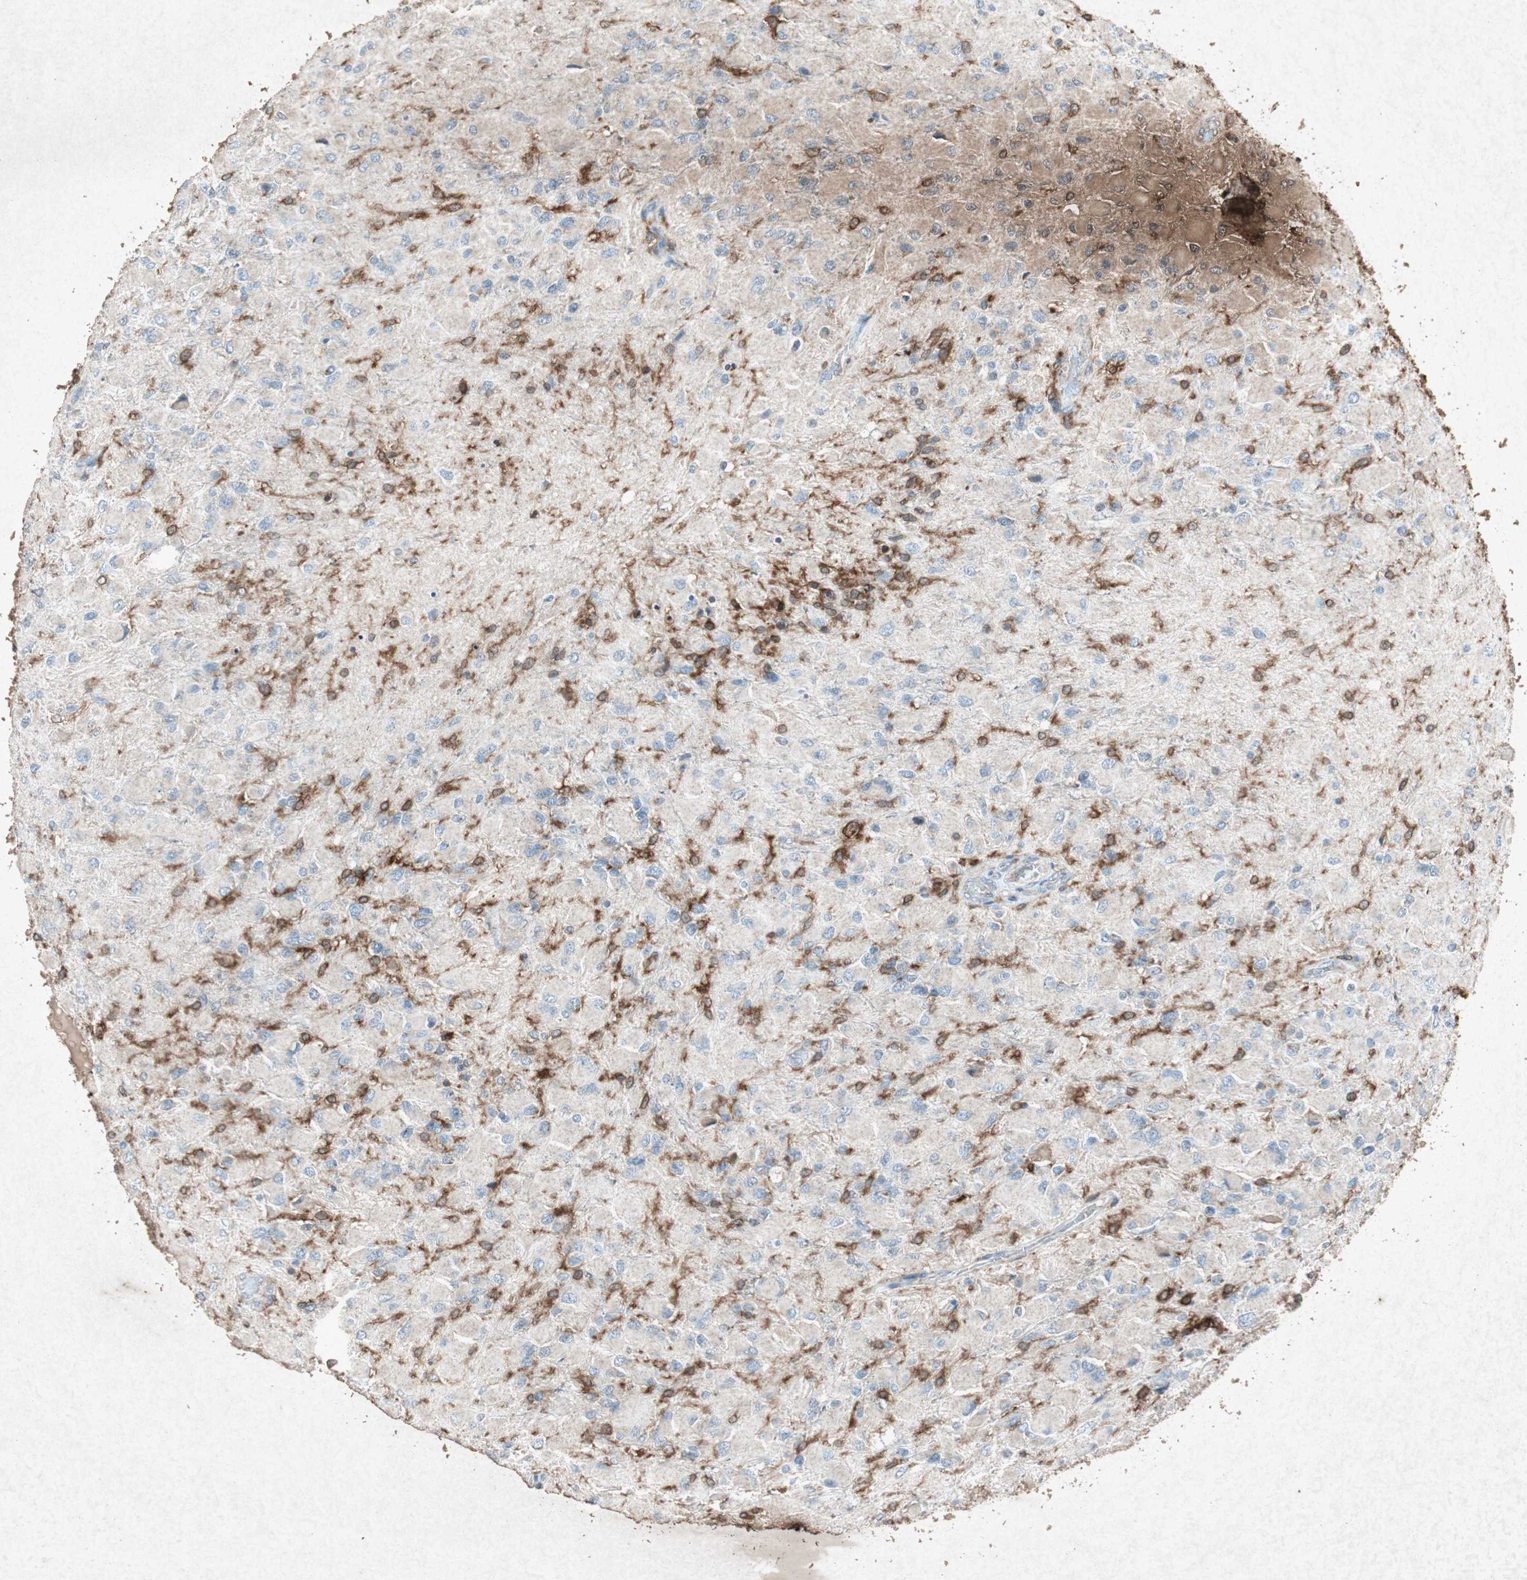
{"staining": {"intensity": "negative", "quantity": "none", "location": "none"}, "tissue": "glioma", "cell_type": "Tumor cells", "image_type": "cancer", "snomed": [{"axis": "morphology", "description": "Glioma, malignant, High grade"}, {"axis": "topography", "description": "Cerebral cortex"}], "caption": "High magnification brightfield microscopy of glioma stained with DAB (brown) and counterstained with hematoxylin (blue): tumor cells show no significant expression.", "gene": "TYROBP", "patient": {"sex": "female", "age": 36}}